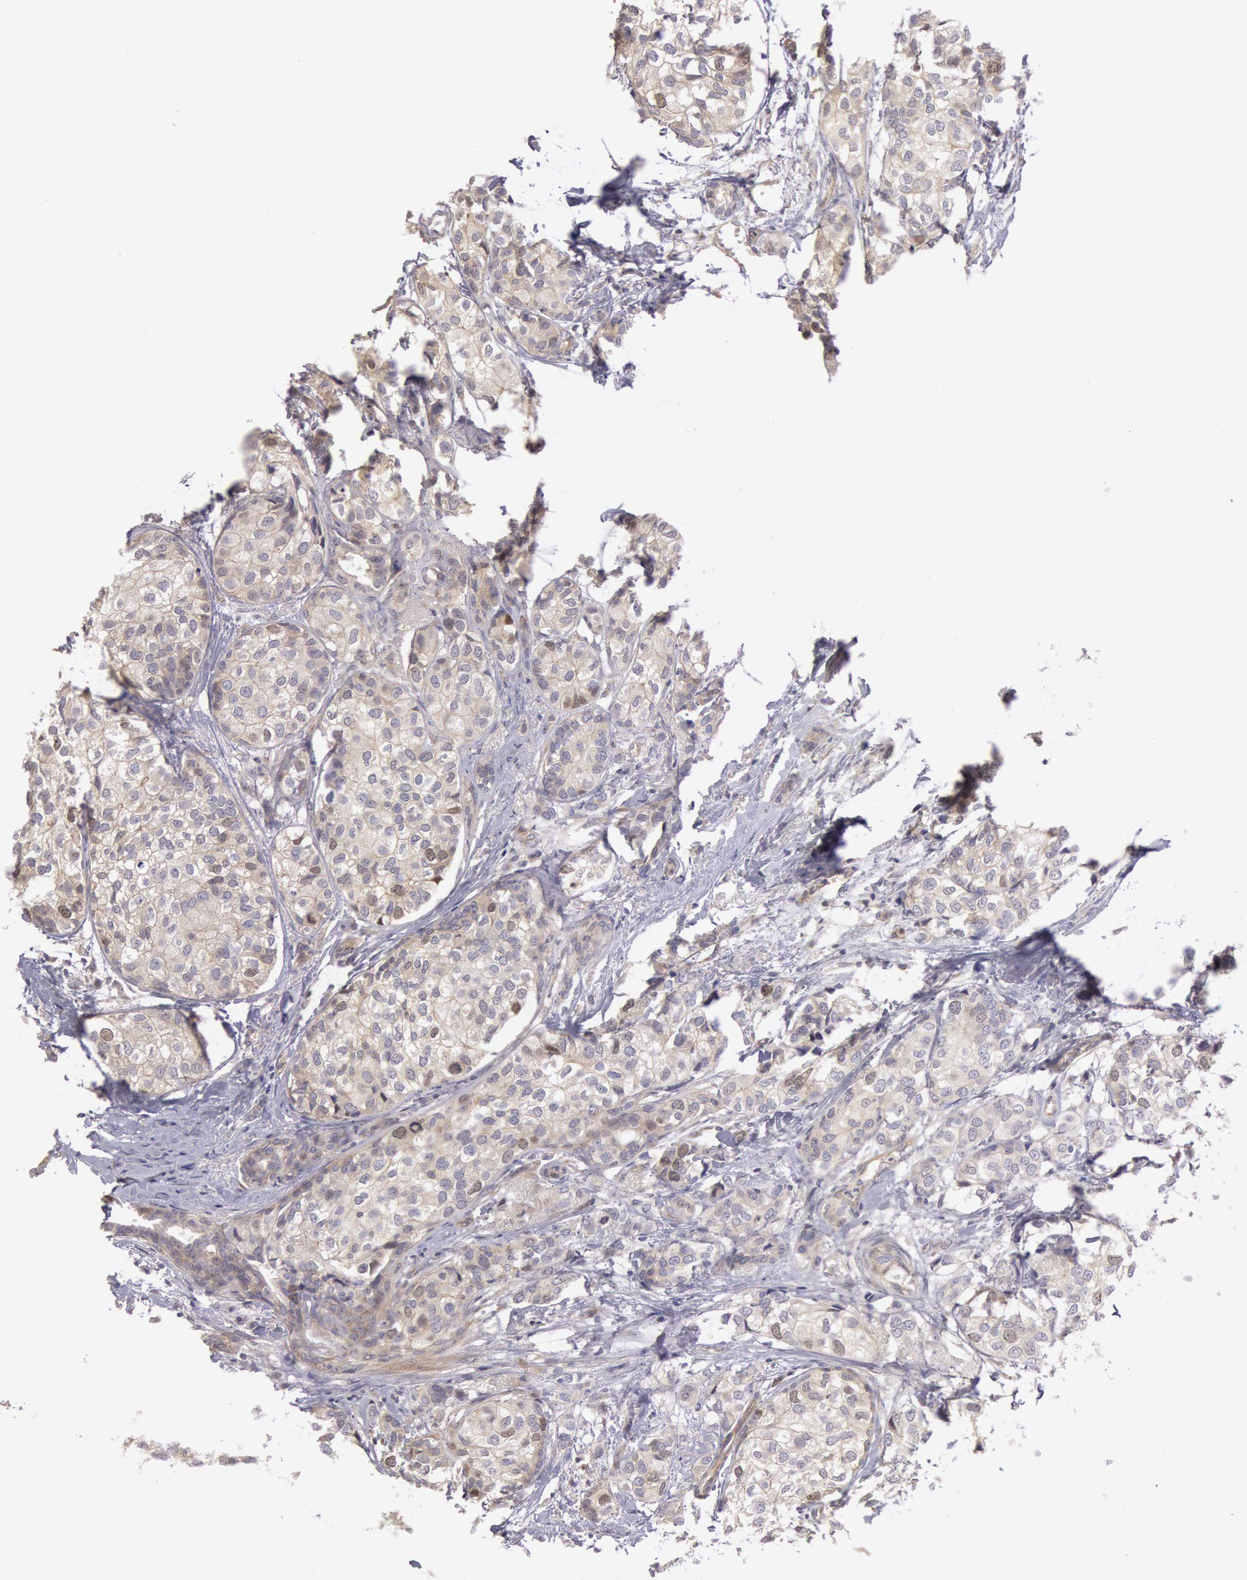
{"staining": {"intensity": "negative", "quantity": "none", "location": "none"}, "tissue": "breast cancer", "cell_type": "Tumor cells", "image_type": "cancer", "snomed": [{"axis": "morphology", "description": "Duct carcinoma"}, {"axis": "topography", "description": "Breast"}], "caption": "The histopathology image shows no staining of tumor cells in breast intraductal carcinoma. The staining is performed using DAB brown chromogen with nuclei counter-stained in using hematoxylin.", "gene": "AMOTL1", "patient": {"sex": "female", "age": 68}}